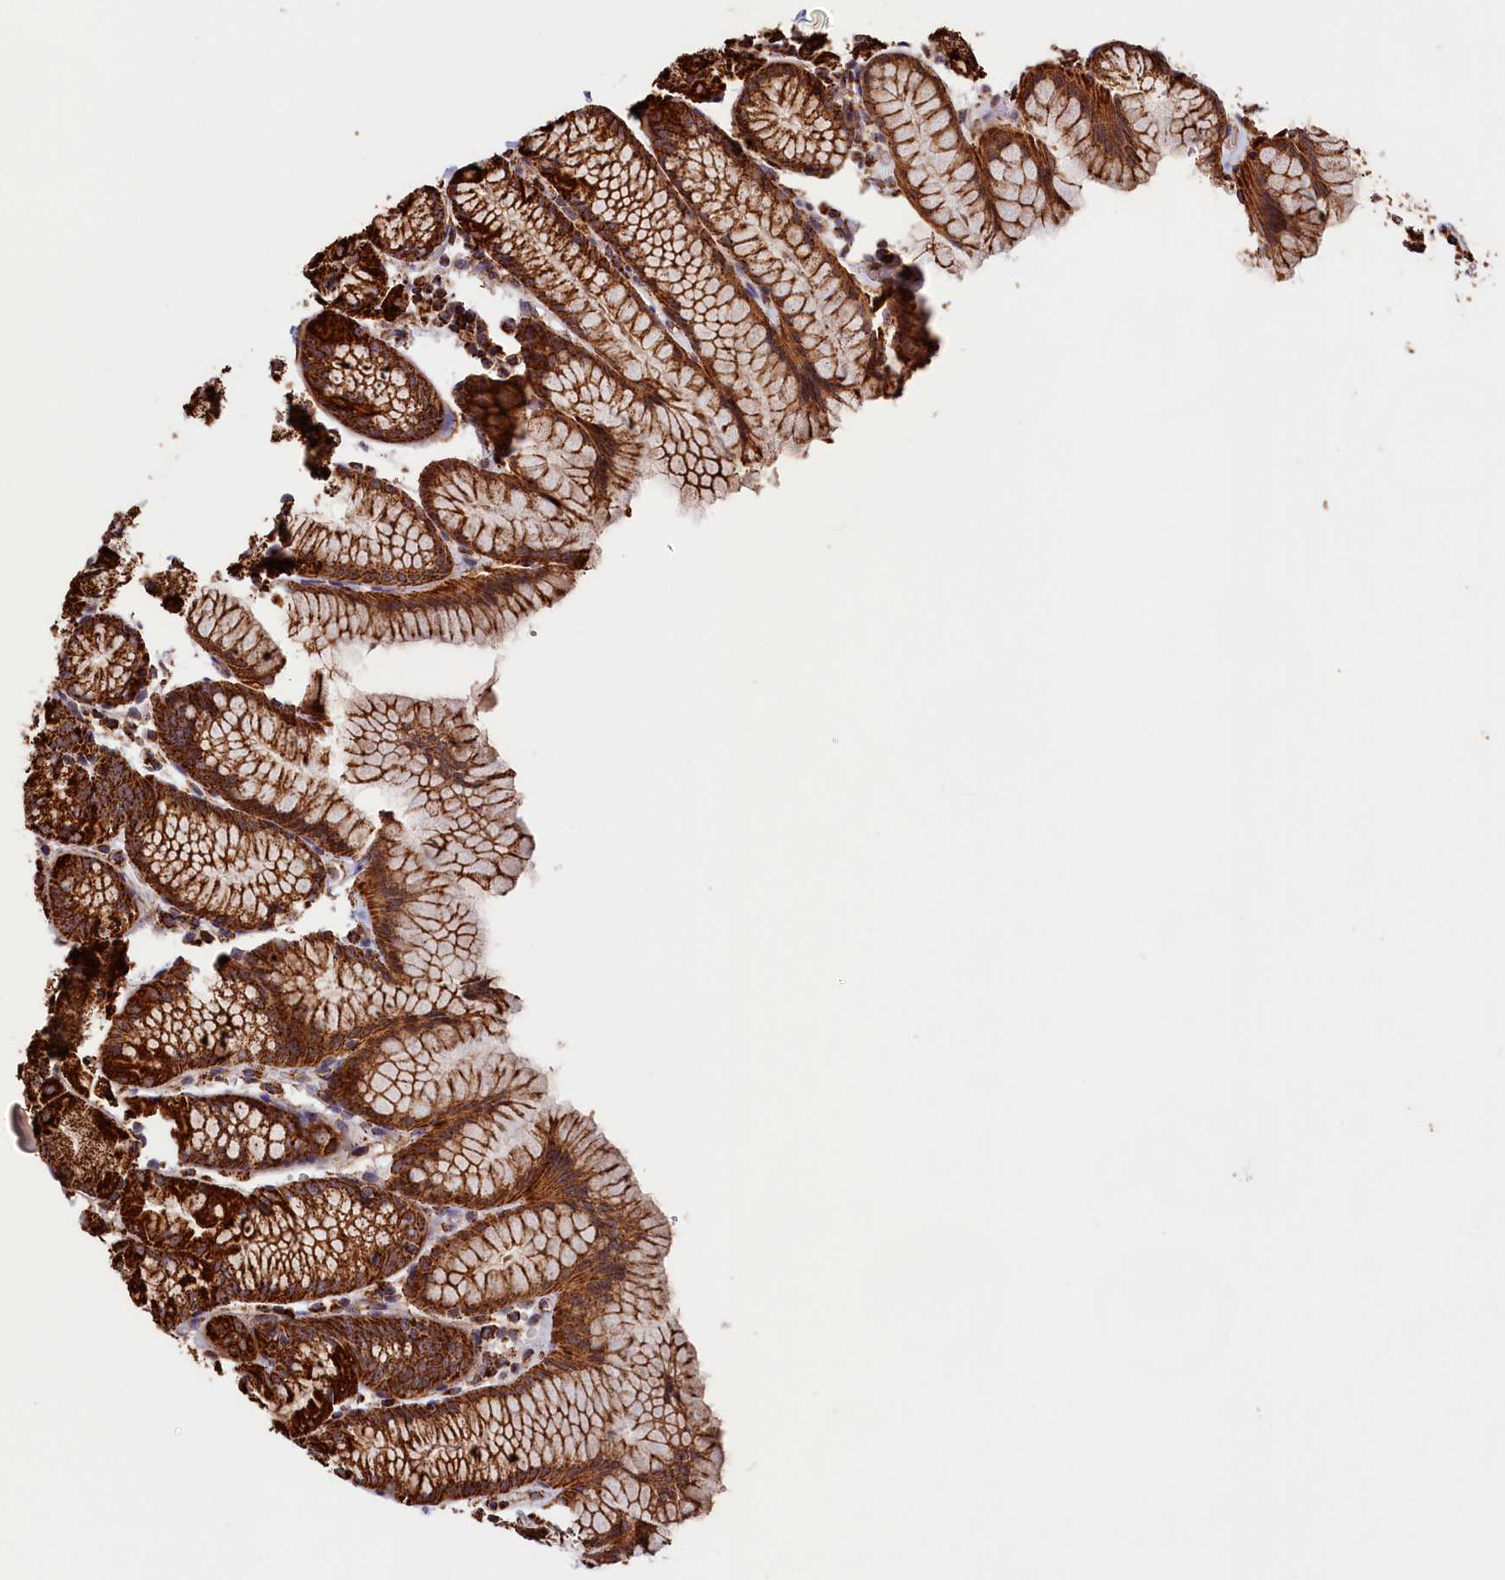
{"staining": {"intensity": "strong", "quantity": ">75%", "location": "cytoplasmic/membranous"}, "tissue": "stomach", "cell_type": "Glandular cells", "image_type": "normal", "snomed": [{"axis": "morphology", "description": "Normal tissue, NOS"}, {"axis": "topography", "description": "Stomach, upper"}], "caption": "The micrograph shows staining of benign stomach, revealing strong cytoplasmic/membranous protein positivity (brown color) within glandular cells. (IHC, brightfield microscopy, high magnification).", "gene": "MACROD1", "patient": {"sex": "male", "age": 47}}